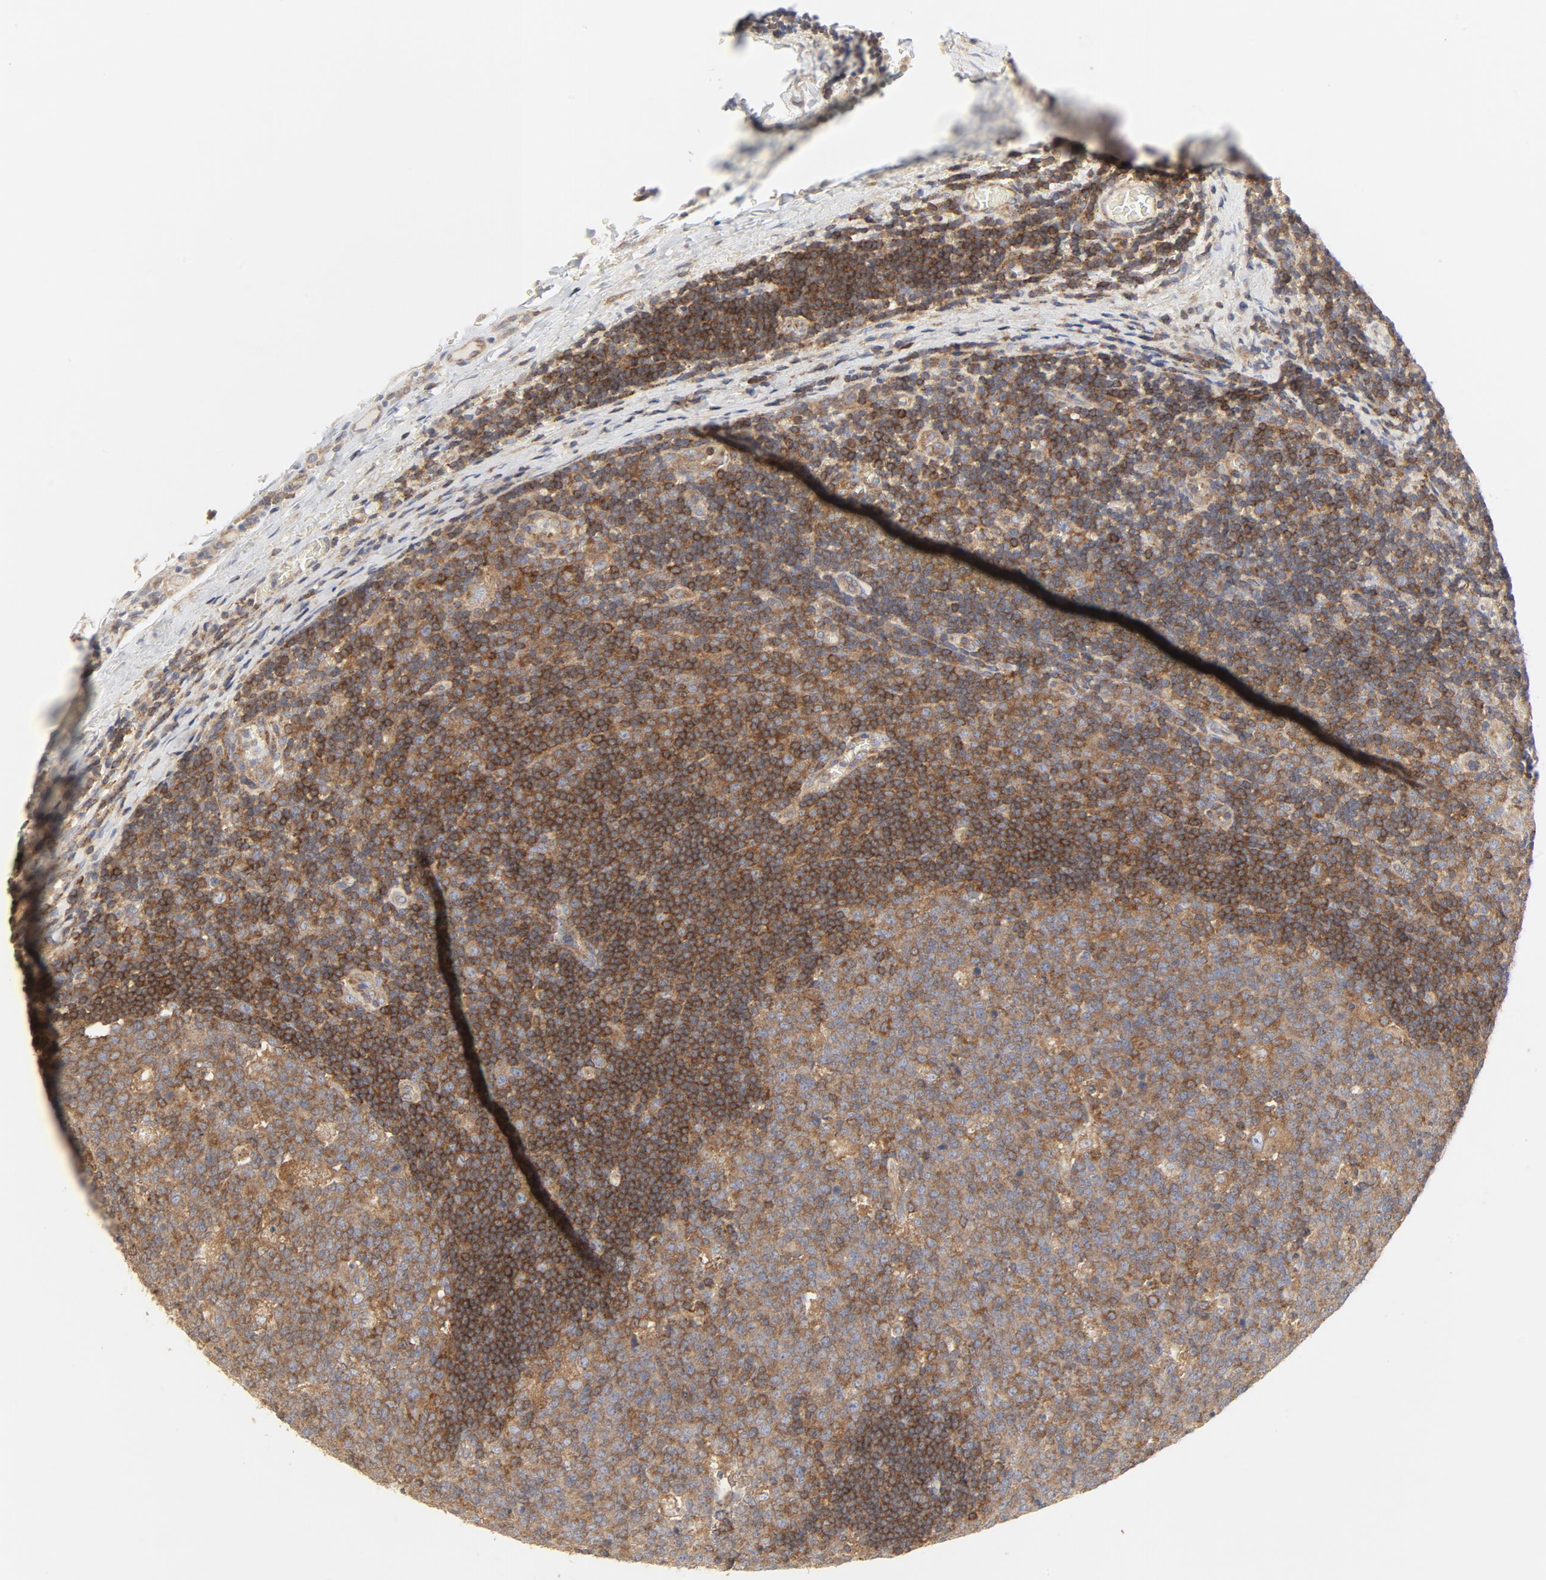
{"staining": {"intensity": "moderate", "quantity": ">75%", "location": "cytoplasmic/membranous"}, "tissue": "lymph node", "cell_type": "Germinal center cells", "image_type": "normal", "snomed": [{"axis": "morphology", "description": "Normal tissue, NOS"}, {"axis": "topography", "description": "Lymph node"}, {"axis": "topography", "description": "Salivary gland"}], "caption": "This is a photomicrograph of immunohistochemistry (IHC) staining of benign lymph node, which shows moderate positivity in the cytoplasmic/membranous of germinal center cells.", "gene": "RABEP1", "patient": {"sex": "male", "age": 8}}